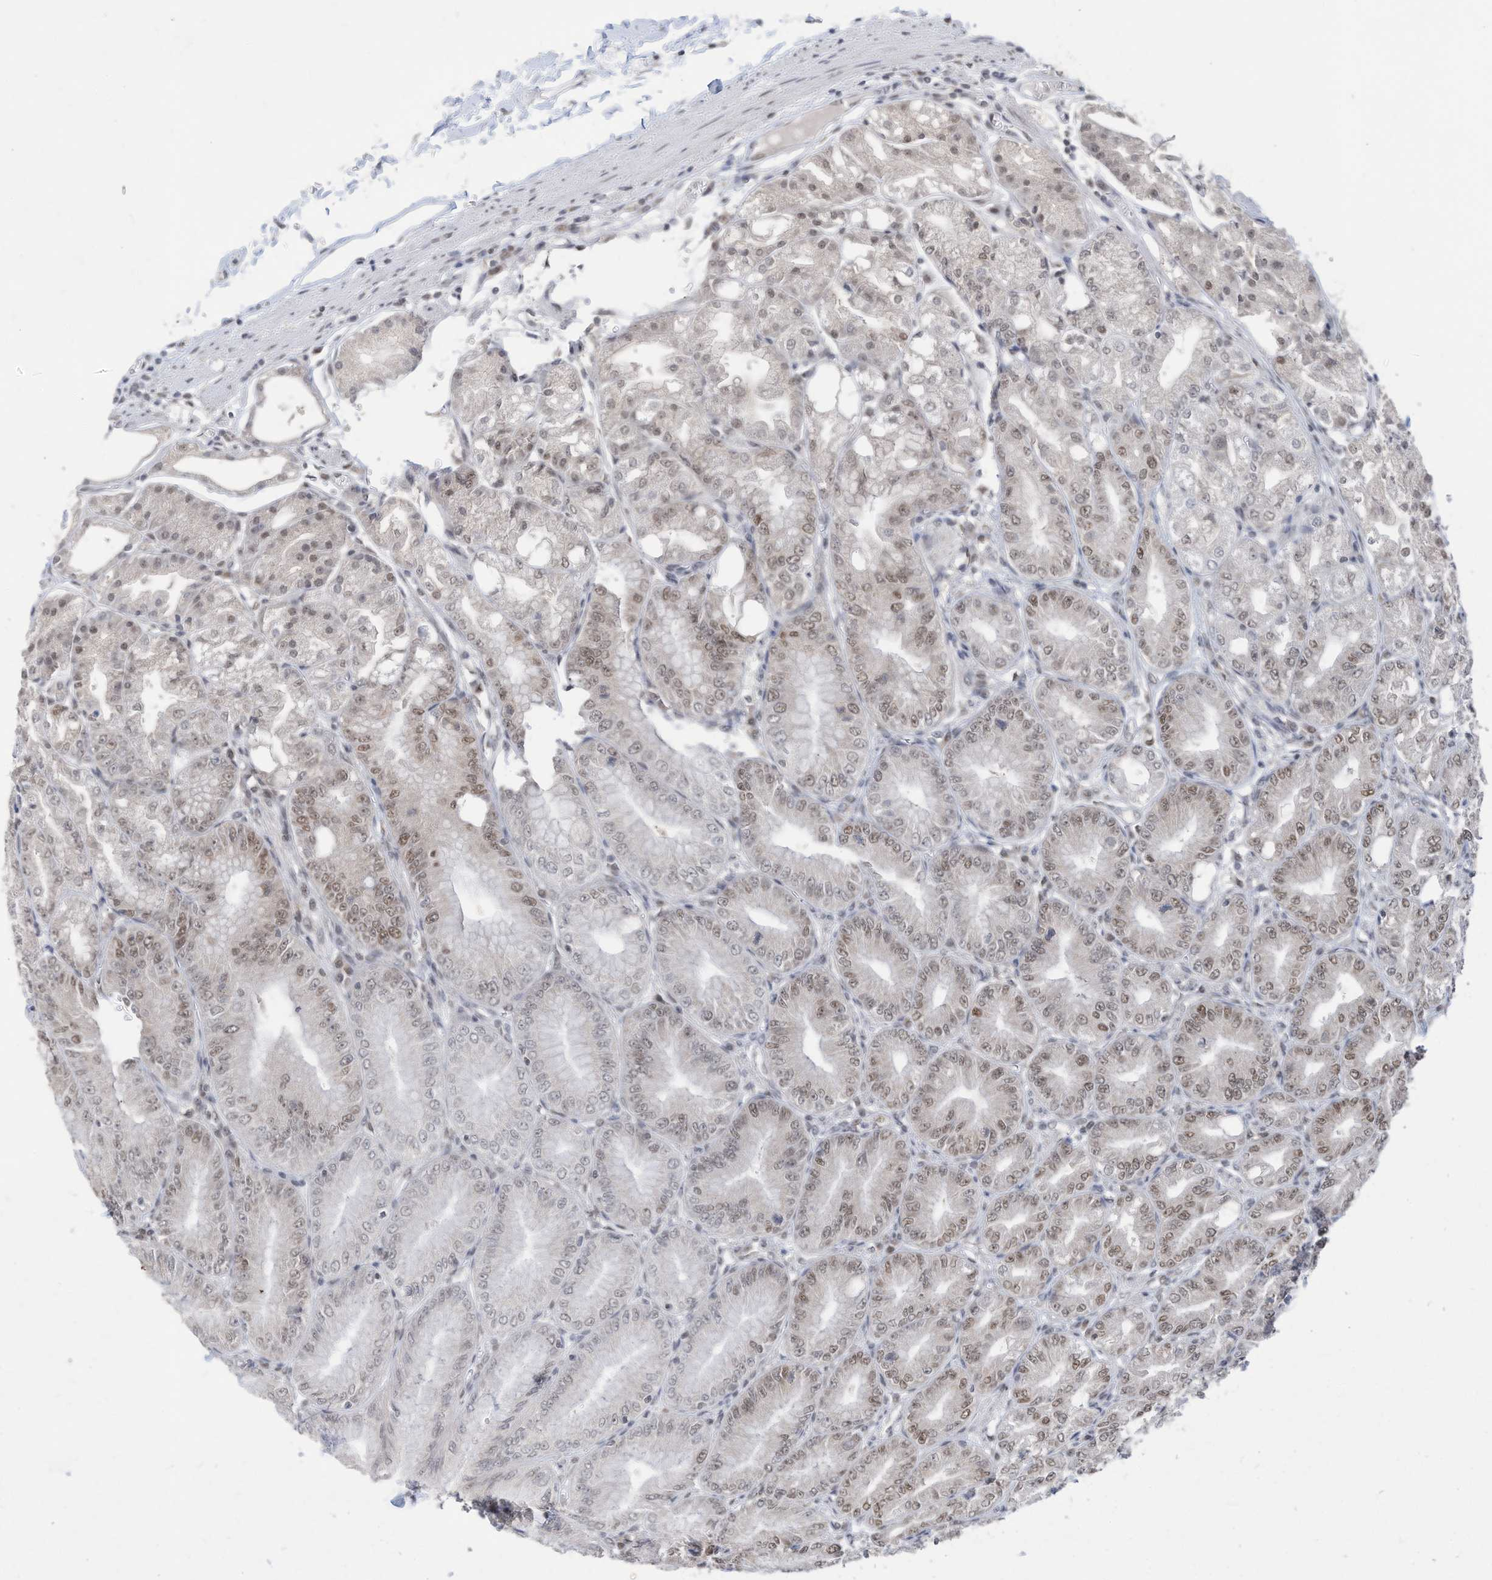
{"staining": {"intensity": "moderate", "quantity": "25%-75%", "location": "nuclear"}, "tissue": "stomach", "cell_type": "Glandular cells", "image_type": "normal", "snomed": [{"axis": "morphology", "description": "Normal tissue, NOS"}, {"axis": "topography", "description": "Stomach, lower"}], "caption": "Approximately 25%-75% of glandular cells in normal human stomach demonstrate moderate nuclear protein expression as visualized by brown immunohistochemical staining.", "gene": "OGT", "patient": {"sex": "male", "age": 71}}